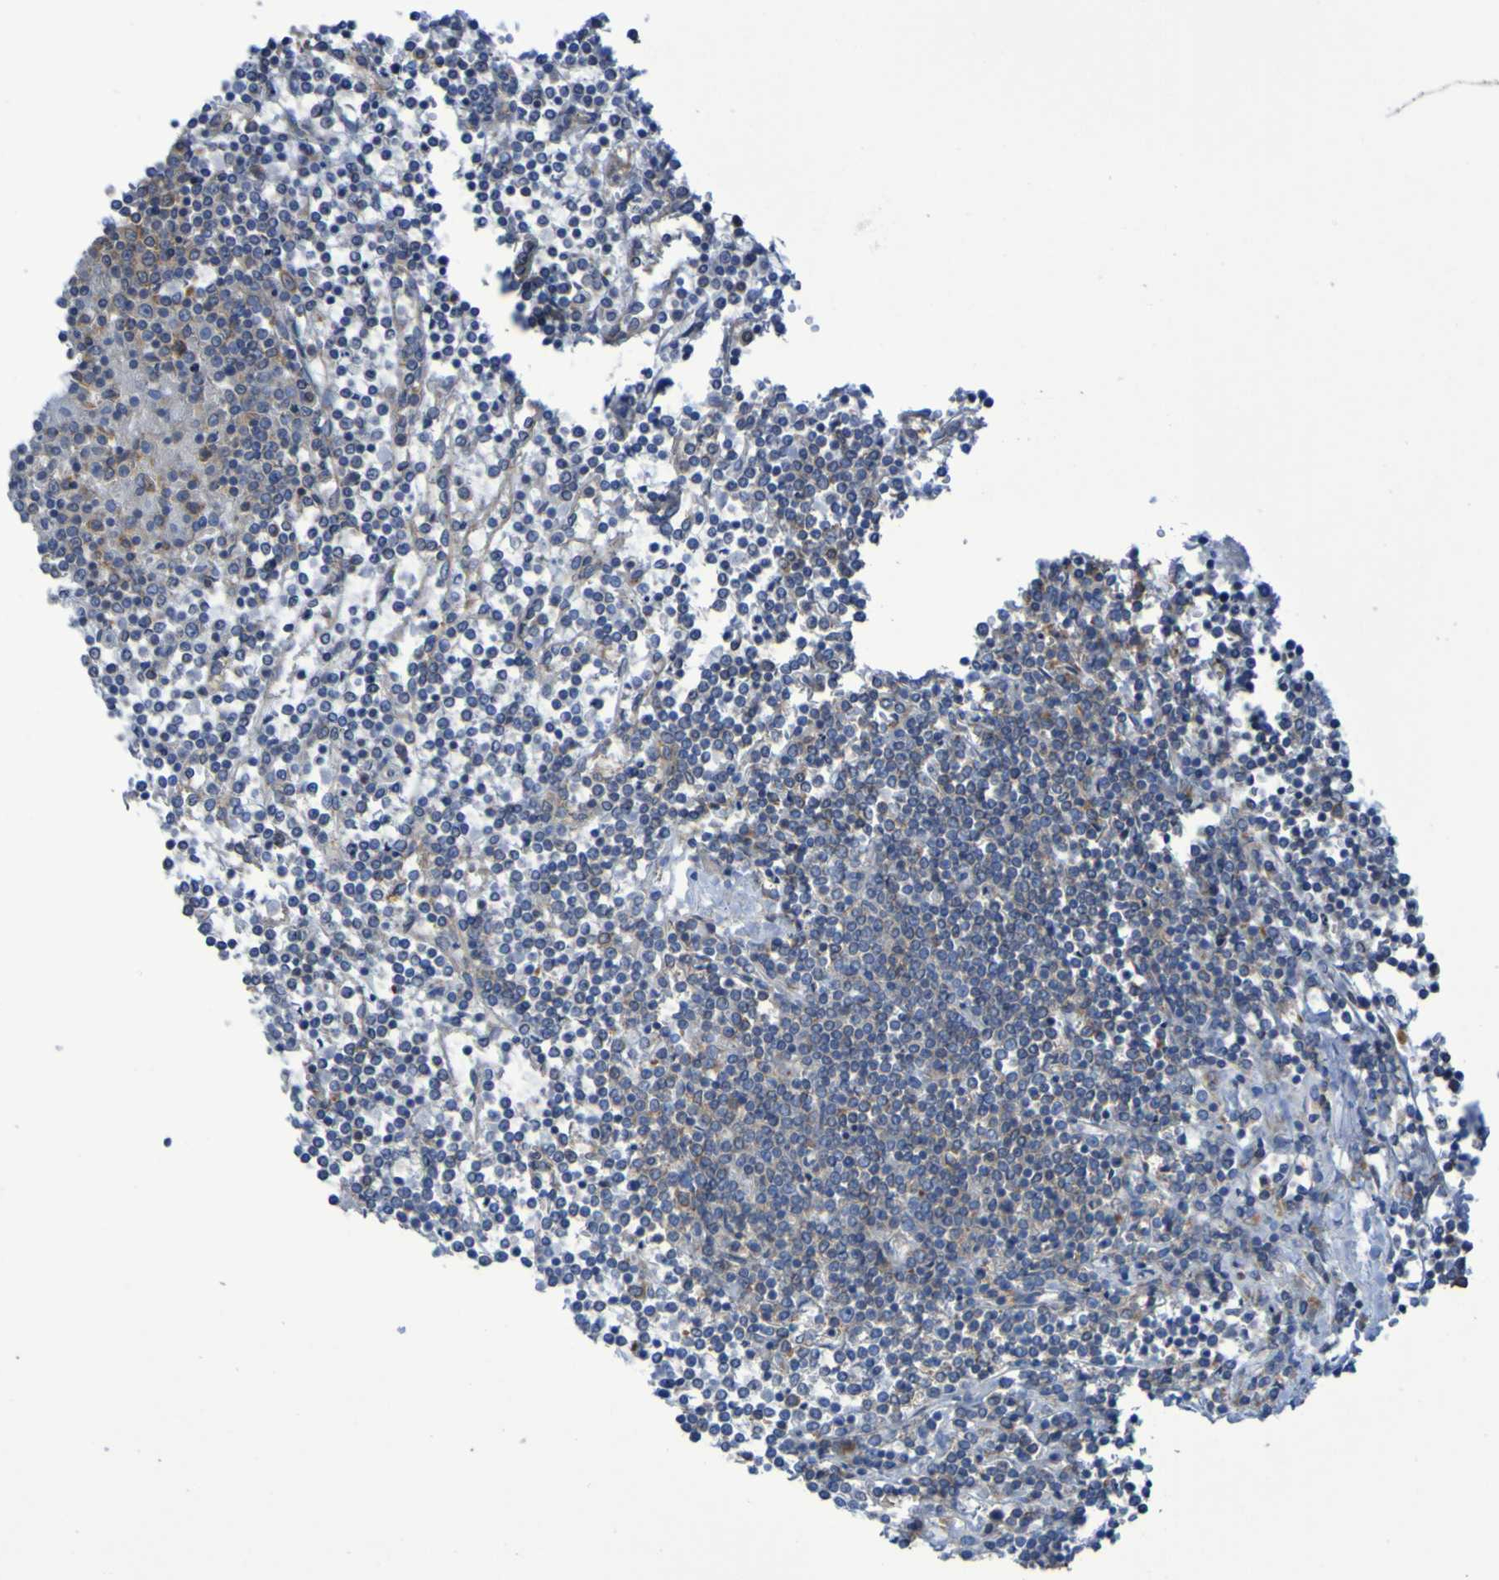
{"staining": {"intensity": "negative", "quantity": "none", "location": "none"}, "tissue": "lymphoma", "cell_type": "Tumor cells", "image_type": "cancer", "snomed": [{"axis": "morphology", "description": "Malignant lymphoma, non-Hodgkin's type, Low grade"}, {"axis": "topography", "description": "Spleen"}], "caption": "Immunohistochemistry image of human lymphoma stained for a protein (brown), which displays no positivity in tumor cells. Nuclei are stained in blue.", "gene": "FKBP3", "patient": {"sex": "female", "age": 19}}